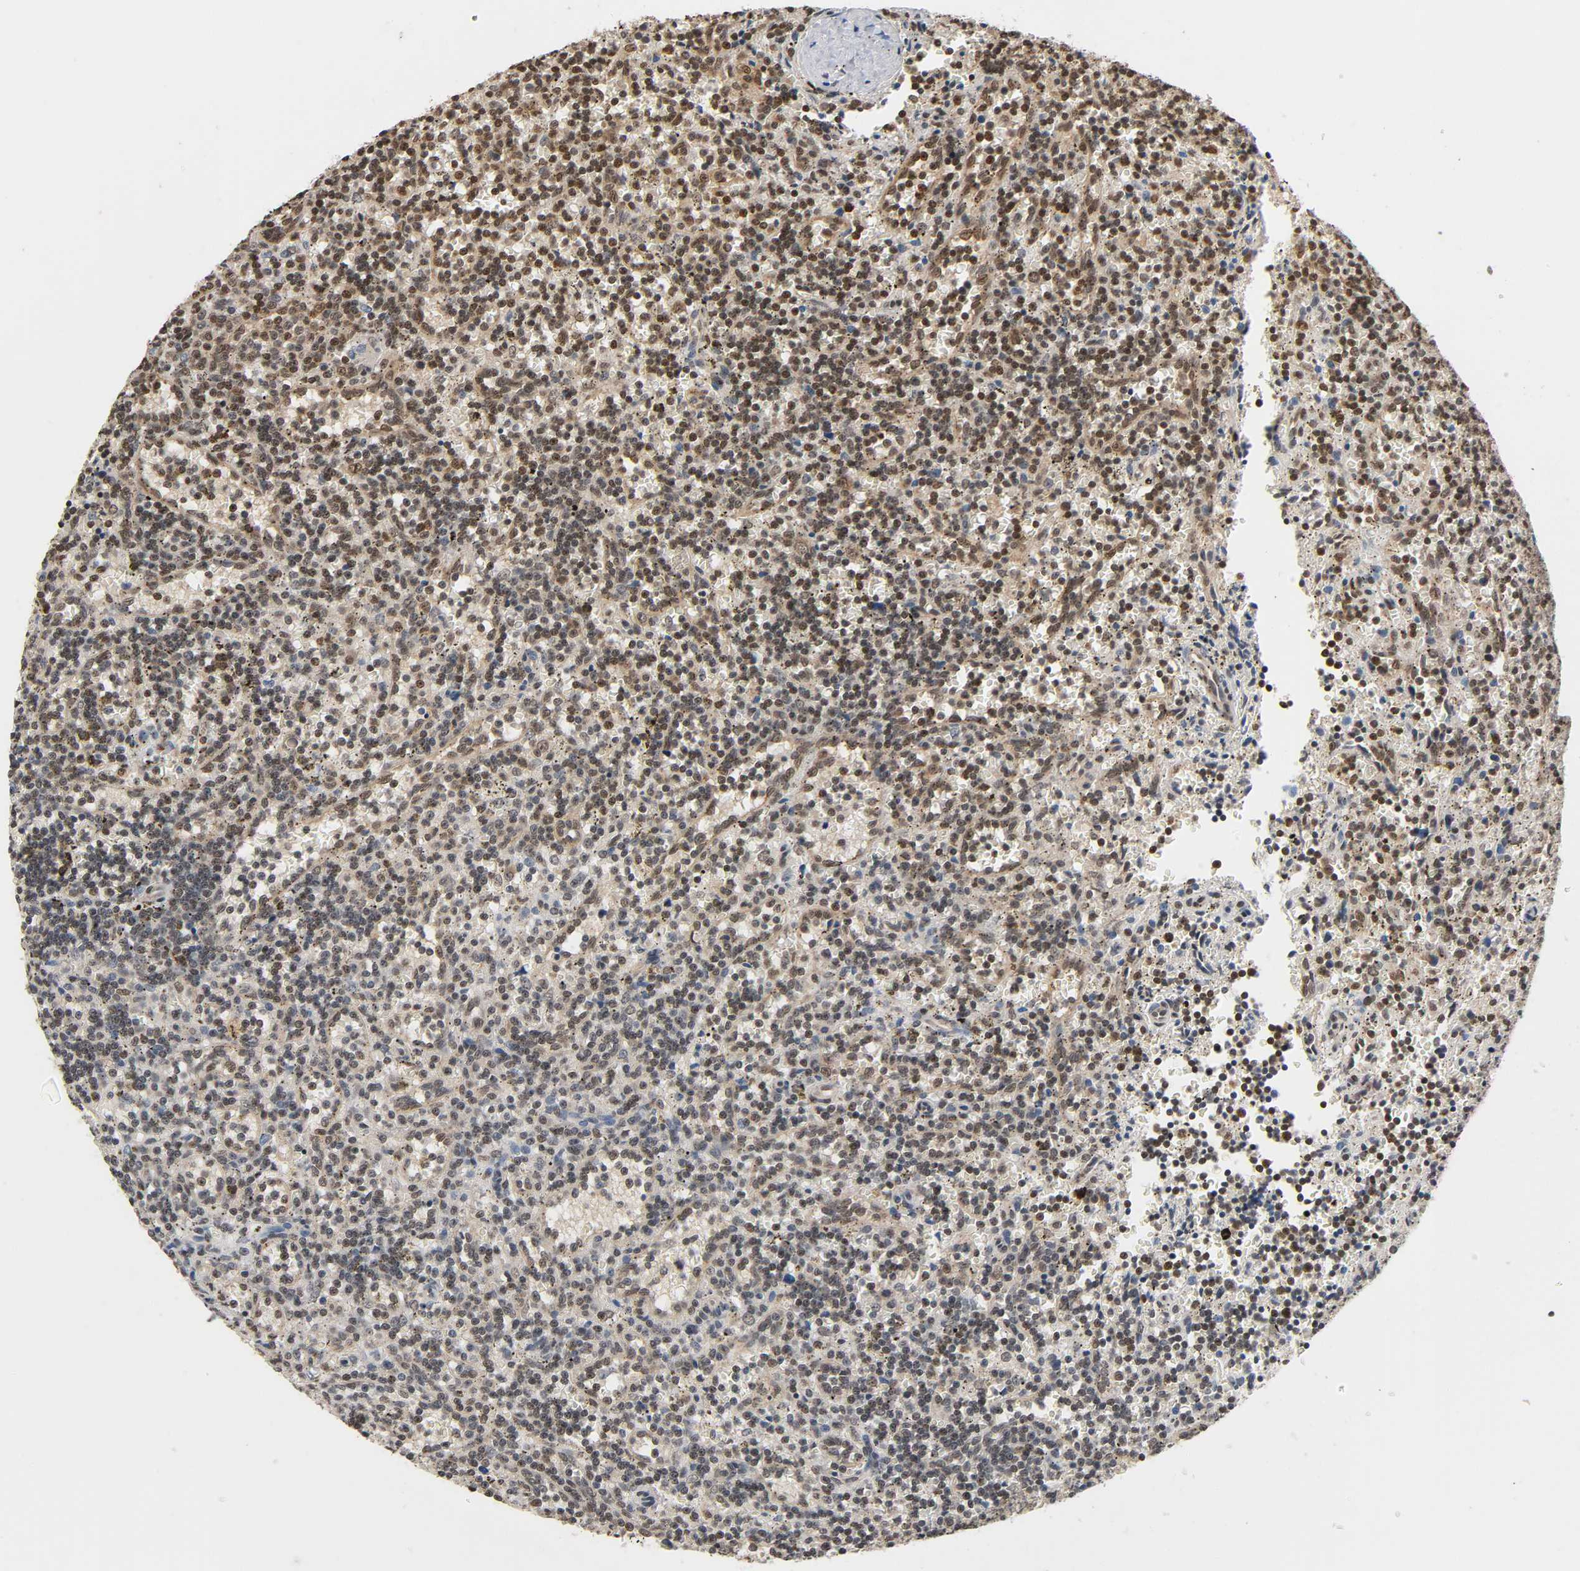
{"staining": {"intensity": "moderate", "quantity": "25%-75%", "location": "nuclear"}, "tissue": "lymphoma", "cell_type": "Tumor cells", "image_type": "cancer", "snomed": [{"axis": "morphology", "description": "Malignant lymphoma, non-Hodgkin's type, Low grade"}, {"axis": "topography", "description": "Spleen"}], "caption": "Tumor cells show medium levels of moderate nuclear positivity in about 25%-75% of cells in human lymphoma. The staining is performed using DAB (3,3'-diaminobenzidine) brown chromogen to label protein expression. The nuclei are counter-stained blue using hematoxylin.", "gene": "UBC", "patient": {"sex": "male", "age": 73}}